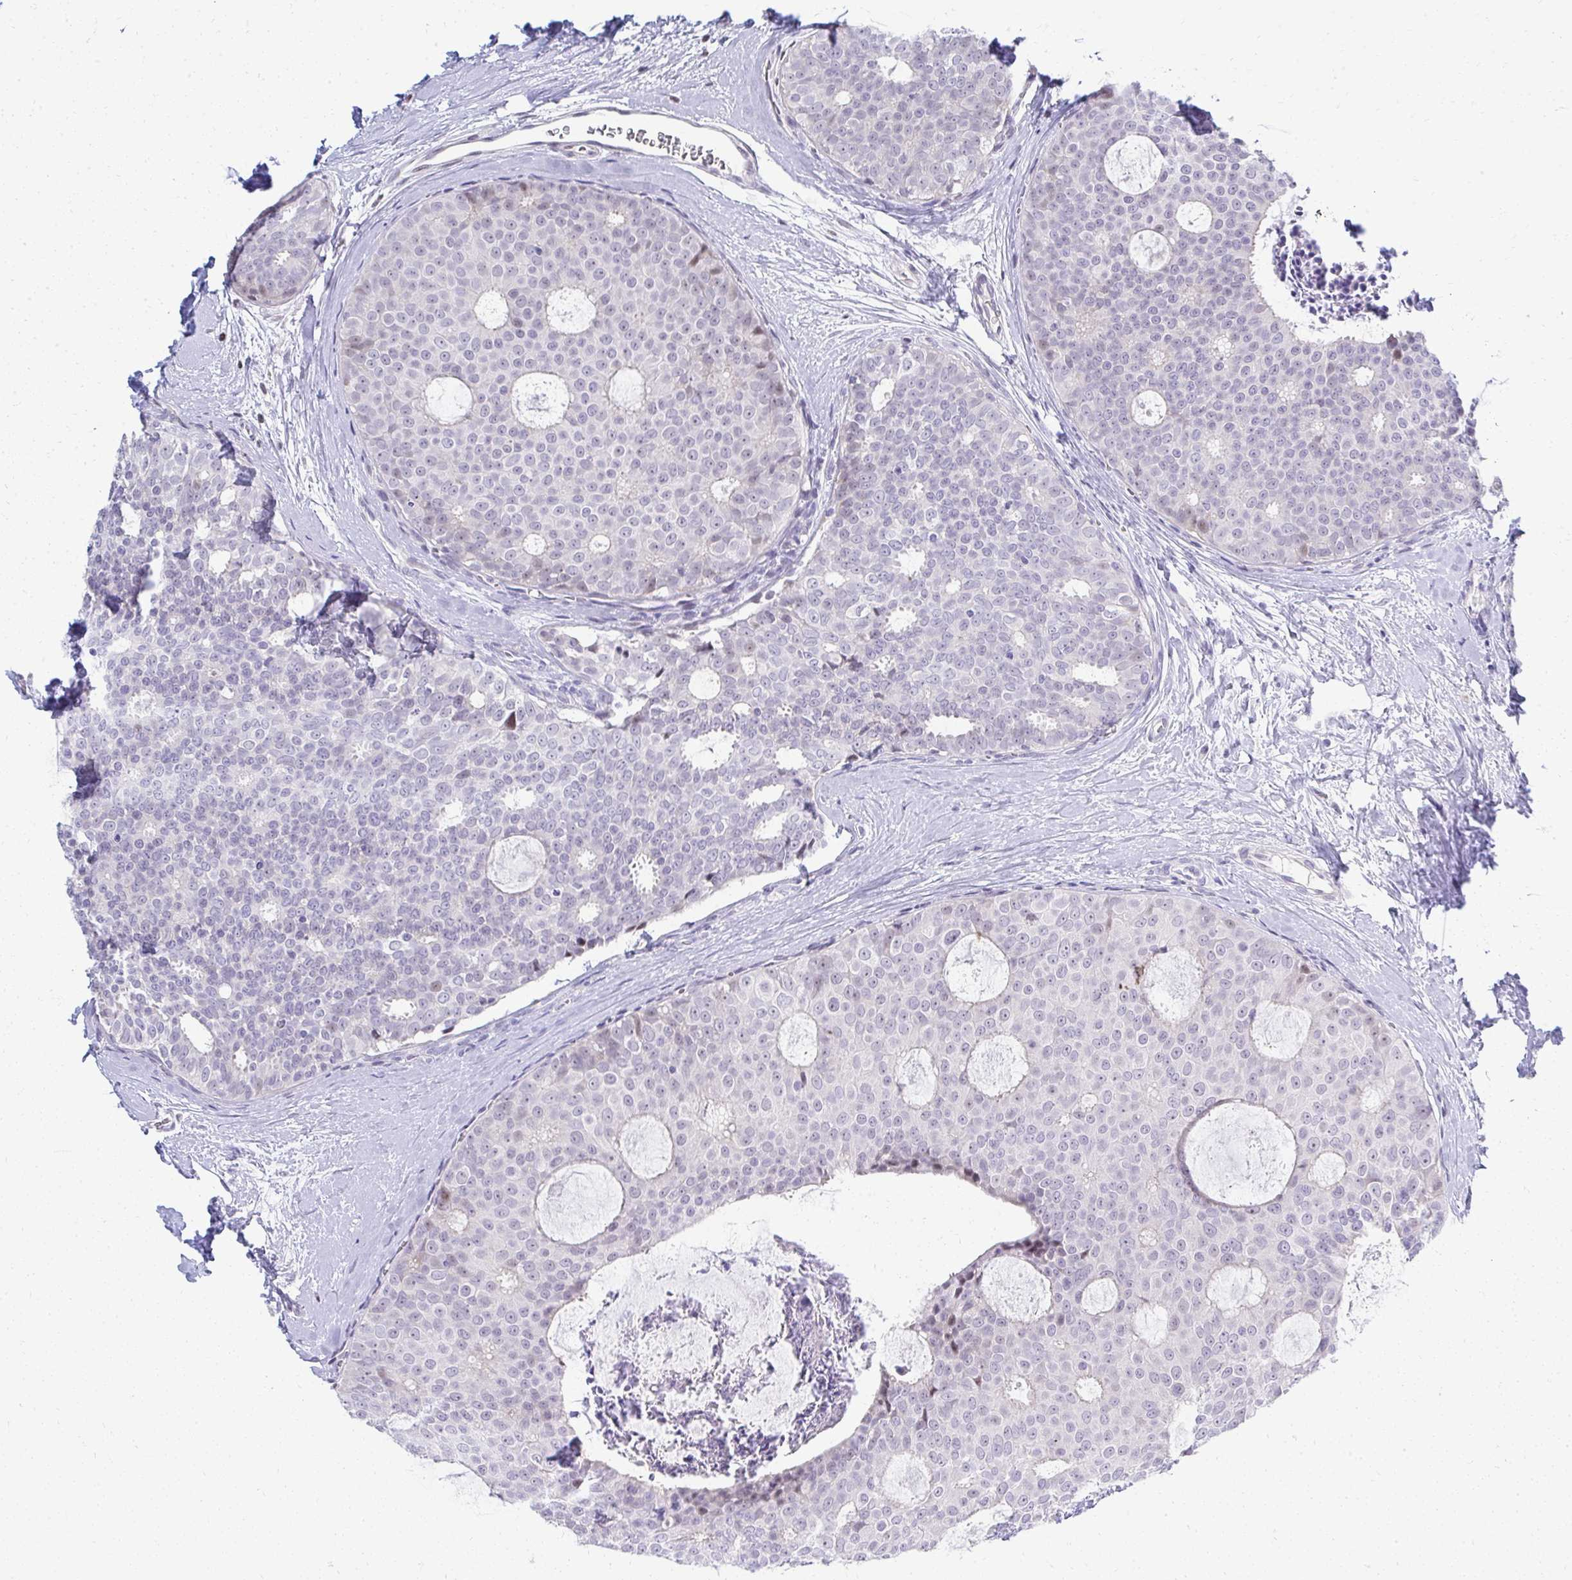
{"staining": {"intensity": "negative", "quantity": "none", "location": "none"}, "tissue": "breast cancer", "cell_type": "Tumor cells", "image_type": "cancer", "snomed": [{"axis": "morphology", "description": "Duct carcinoma"}, {"axis": "topography", "description": "Breast"}], "caption": "An IHC micrograph of breast cancer (invasive ductal carcinoma) is shown. There is no staining in tumor cells of breast cancer (invasive ductal carcinoma).", "gene": "EID3", "patient": {"sex": "female", "age": 45}}